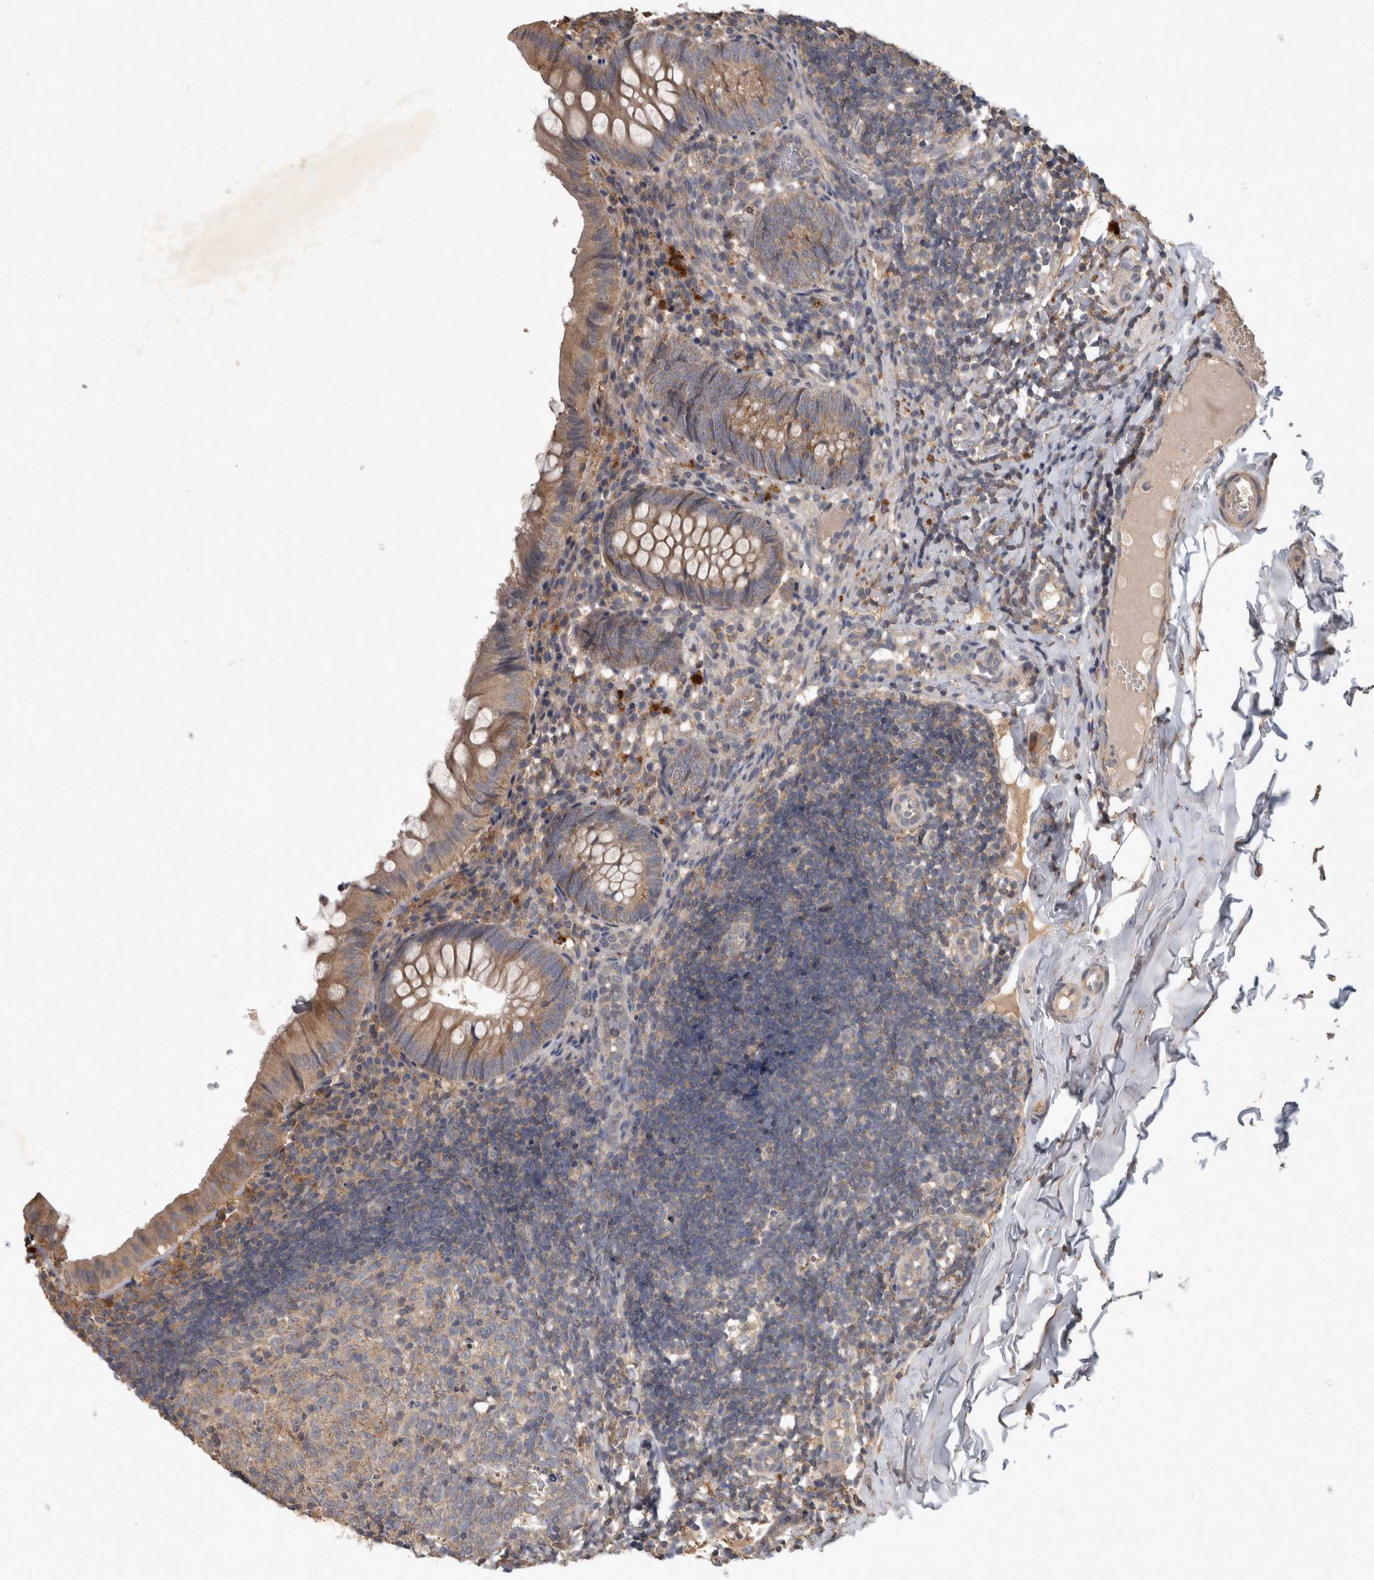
{"staining": {"intensity": "moderate", "quantity": ">75%", "location": "cytoplasmic/membranous"}, "tissue": "appendix", "cell_type": "Glandular cells", "image_type": "normal", "snomed": [{"axis": "morphology", "description": "Normal tissue, NOS"}, {"axis": "topography", "description": "Appendix"}], "caption": "This histopathology image reveals immunohistochemistry (IHC) staining of benign human appendix, with medium moderate cytoplasmic/membranous staining in approximately >75% of glandular cells.", "gene": "TRMT61B", "patient": {"sex": "male", "age": 8}}